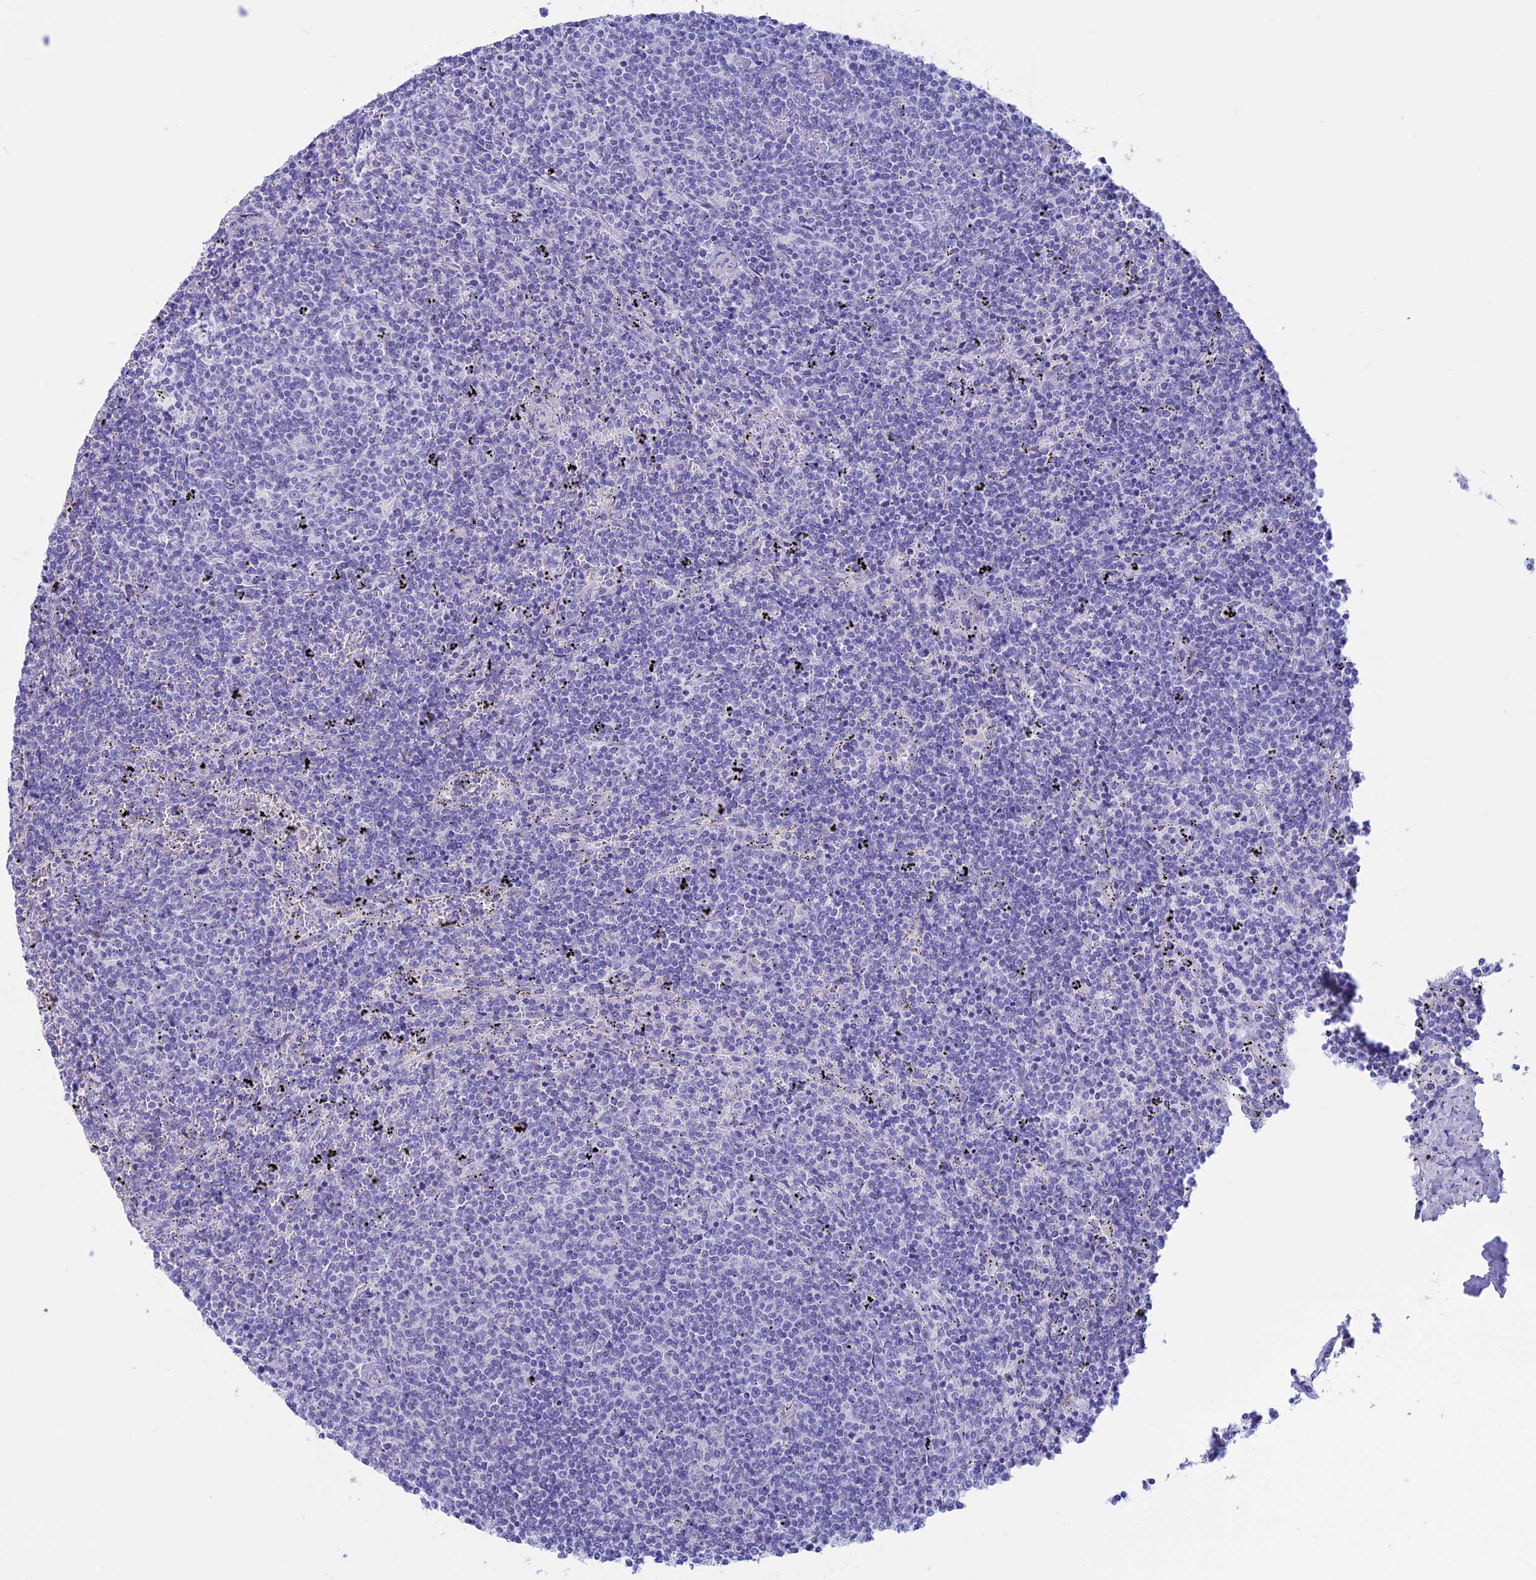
{"staining": {"intensity": "negative", "quantity": "none", "location": "none"}, "tissue": "lymphoma", "cell_type": "Tumor cells", "image_type": "cancer", "snomed": [{"axis": "morphology", "description": "Malignant lymphoma, non-Hodgkin's type, Low grade"}, {"axis": "topography", "description": "Spleen"}], "caption": "Lymphoma was stained to show a protein in brown. There is no significant expression in tumor cells. The staining was performed using DAB to visualize the protein expression in brown, while the nuclei were stained in blue with hematoxylin (Magnification: 20x).", "gene": "RP1", "patient": {"sex": "female", "age": 50}}